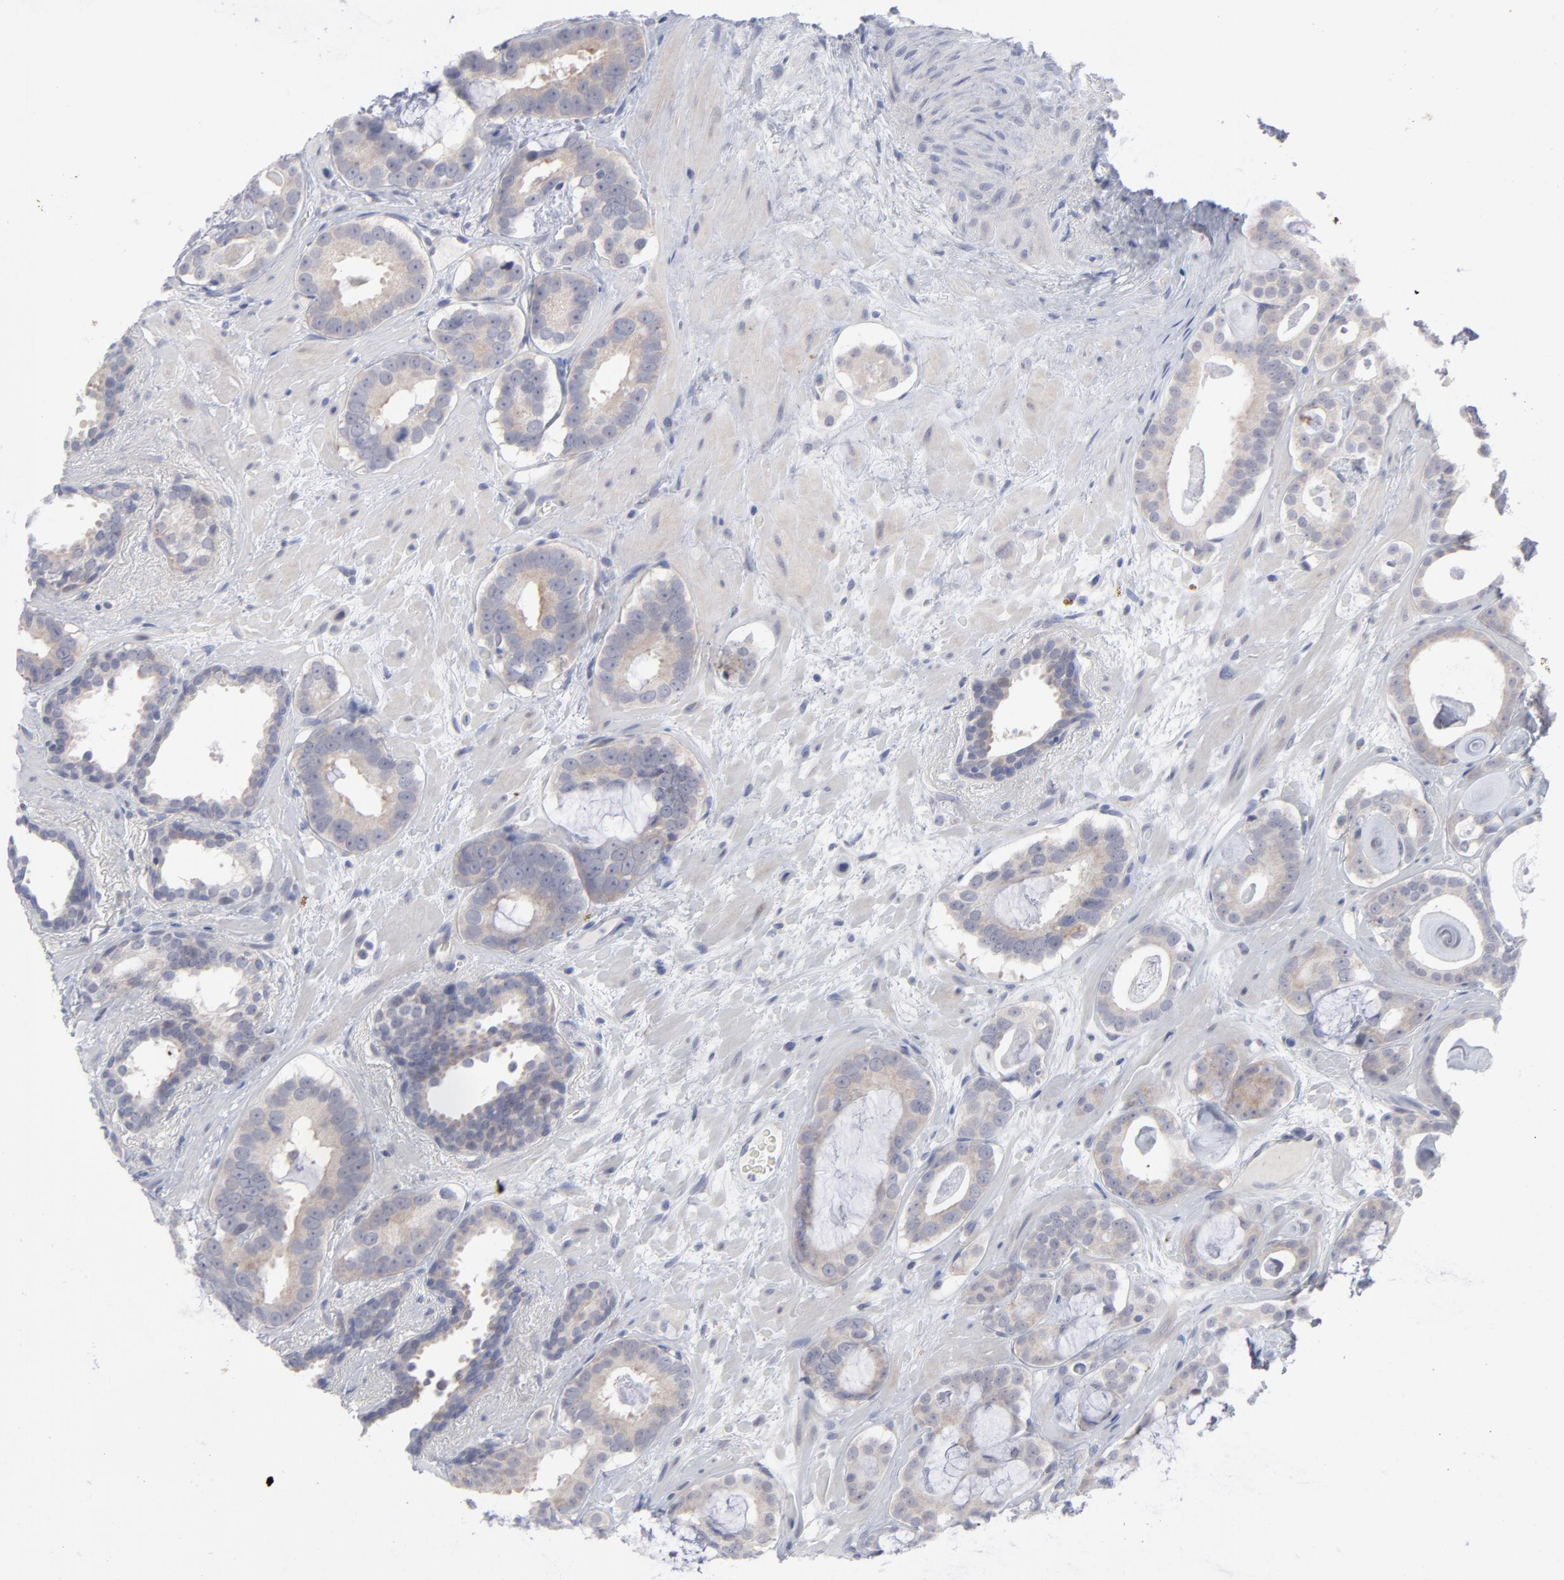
{"staining": {"intensity": "negative", "quantity": "none", "location": "none"}, "tissue": "prostate cancer", "cell_type": "Tumor cells", "image_type": "cancer", "snomed": [{"axis": "morphology", "description": "Adenocarcinoma, Low grade"}, {"axis": "topography", "description": "Prostate"}], "caption": "An IHC photomicrograph of prostate cancer (low-grade adenocarcinoma) is shown. There is no staining in tumor cells of prostate cancer (low-grade adenocarcinoma).", "gene": "RPS24", "patient": {"sex": "male", "age": 57}}